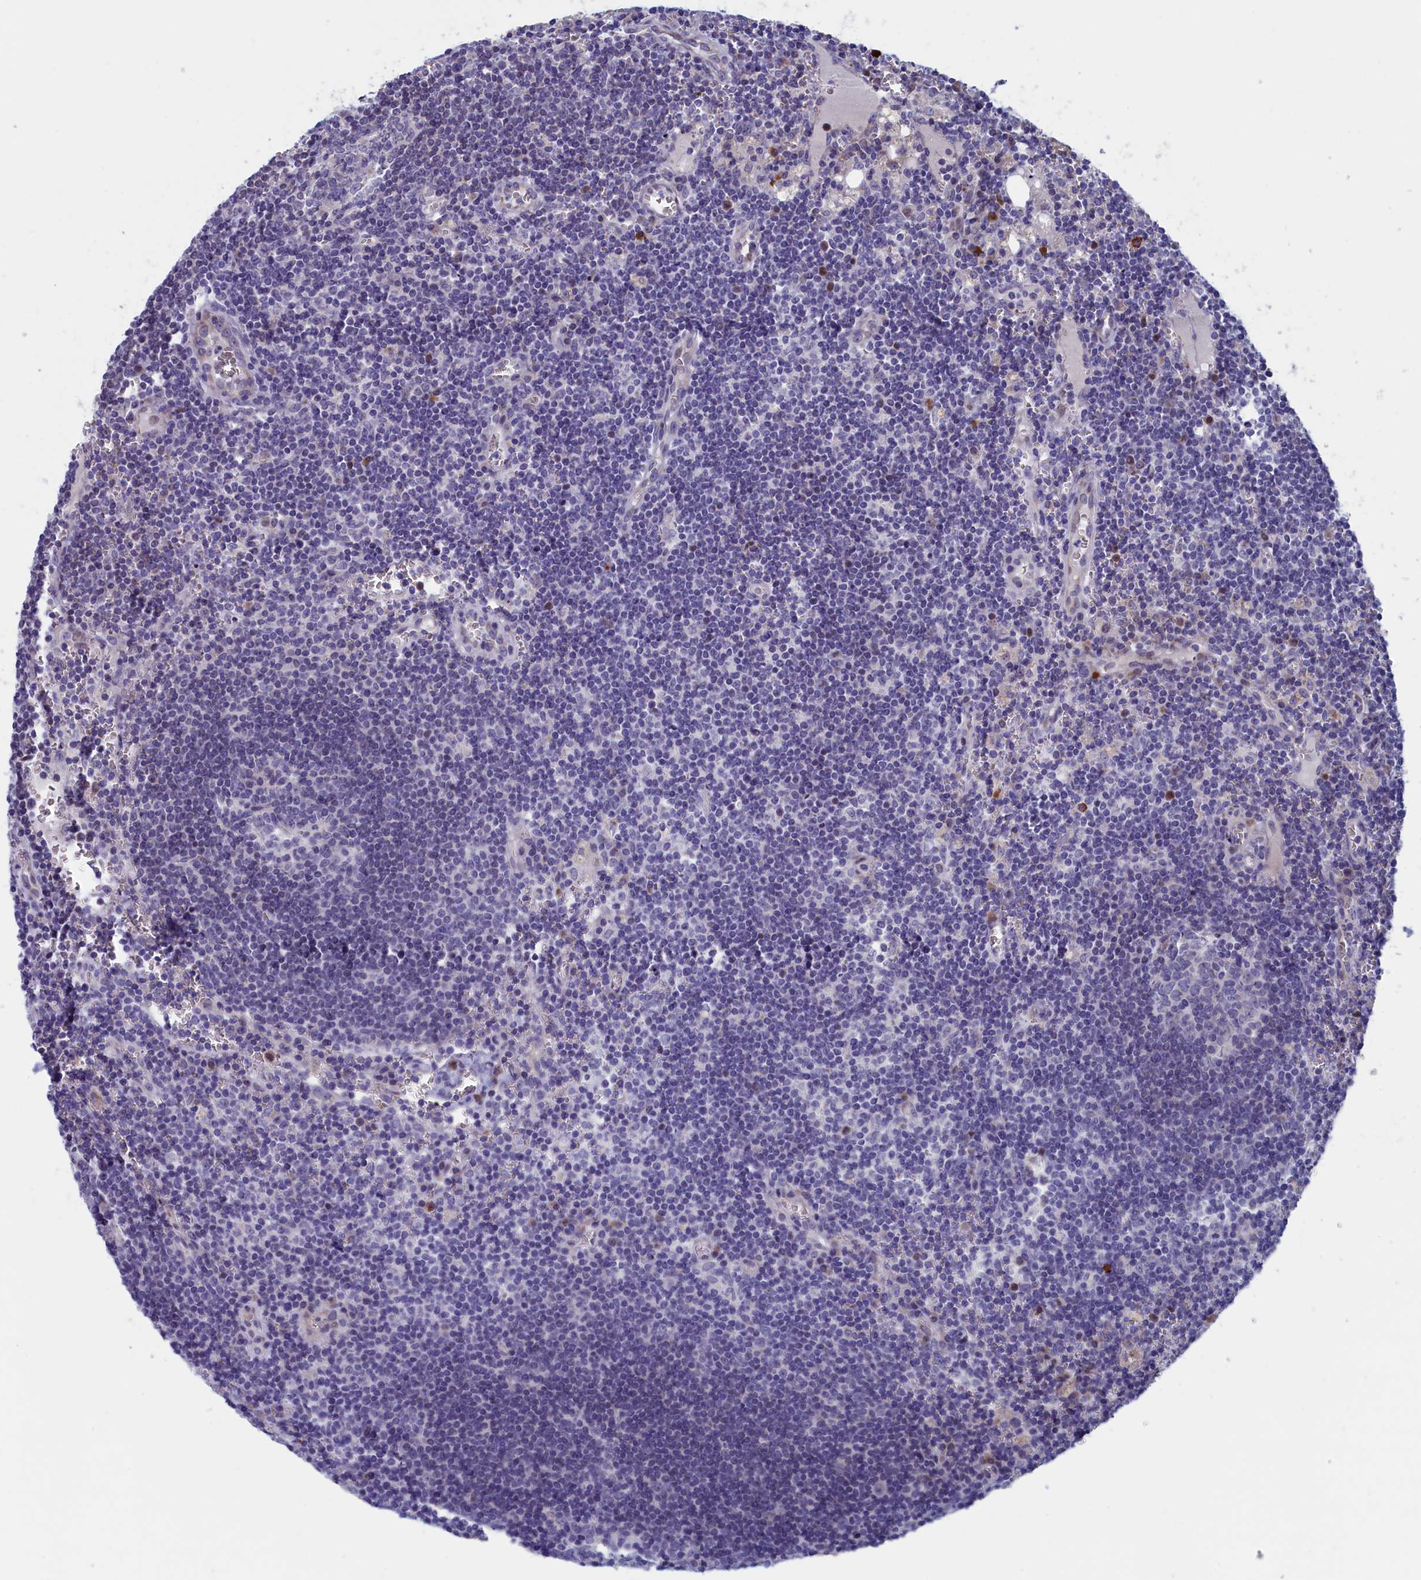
{"staining": {"intensity": "negative", "quantity": "none", "location": "none"}, "tissue": "lymph node", "cell_type": "Germinal center cells", "image_type": "normal", "snomed": [{"axis": "morphology", "description": "Normal tissue, NOS"}, {"axis": "topography", "description": "Lymph node"}], "caption": "This is an immunohistochemistry (IHC) image of benign human lymph node. There is no expression in germinal center cells.", "gene": "NIBAN3", "patient": {"sex": "female", "age": 73}}